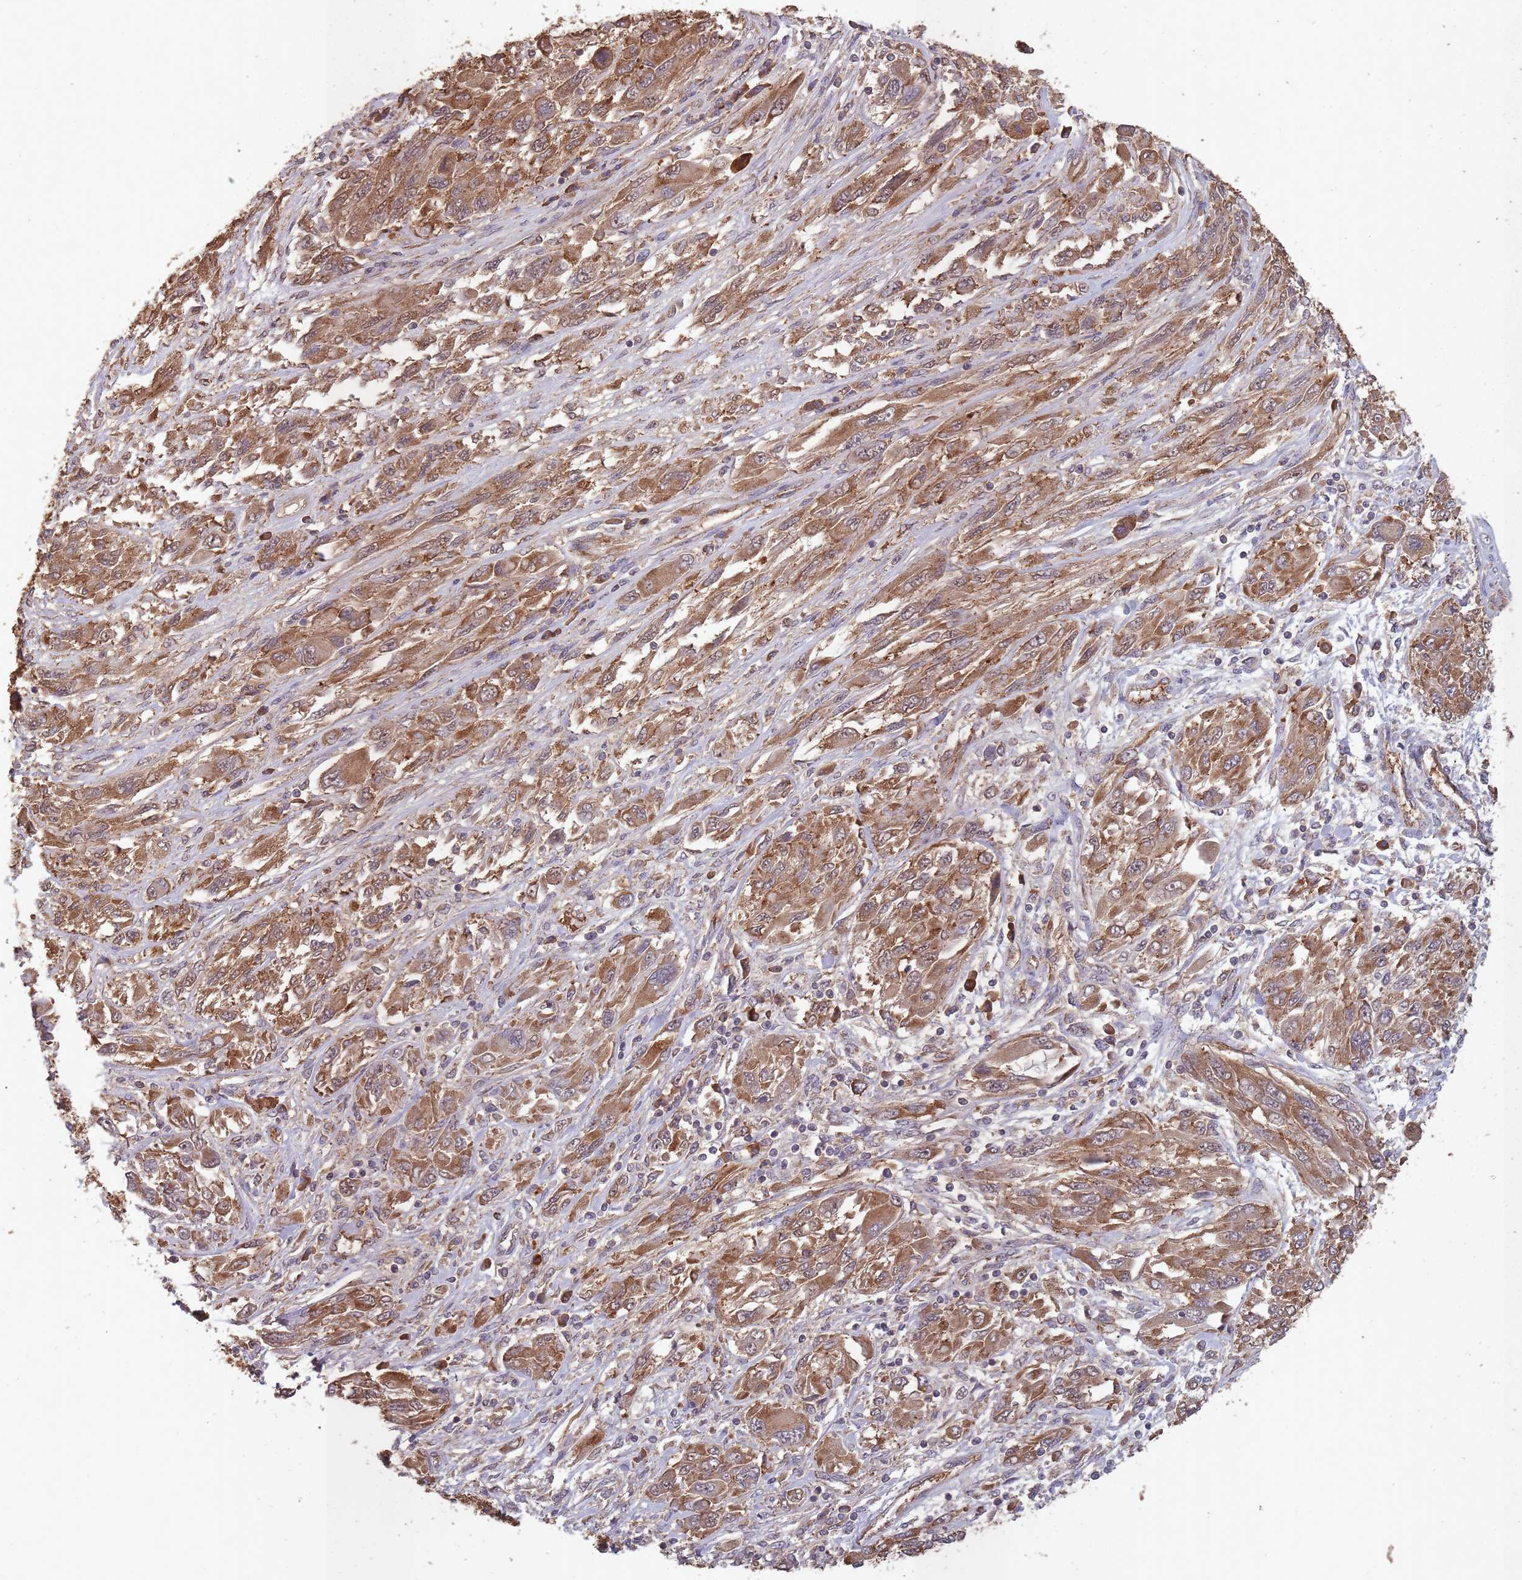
{"staining": {"intensity": "moderate", "quantity": ">75%", "location": "cytoplasmic/membranous"}, "tissue": "melanoma", "cell_type": "Tumor cells", "image_type": "cancer", "snomed": [{"axis": "morphology", "description": "Malignant melanoma, NOS"}, {"axis": "topography", "description": "Skin"}], "caption": "Immunohistochemistry (IHC) (DAB (3,3'-diaminobenzidine)) staining of malignant melanoma displays moderate cytoplasmic/membranous protein positivity in about >75% of tumor cells.", "gene": "SANBR", "patient": {"sex": "female", "age": 91}}